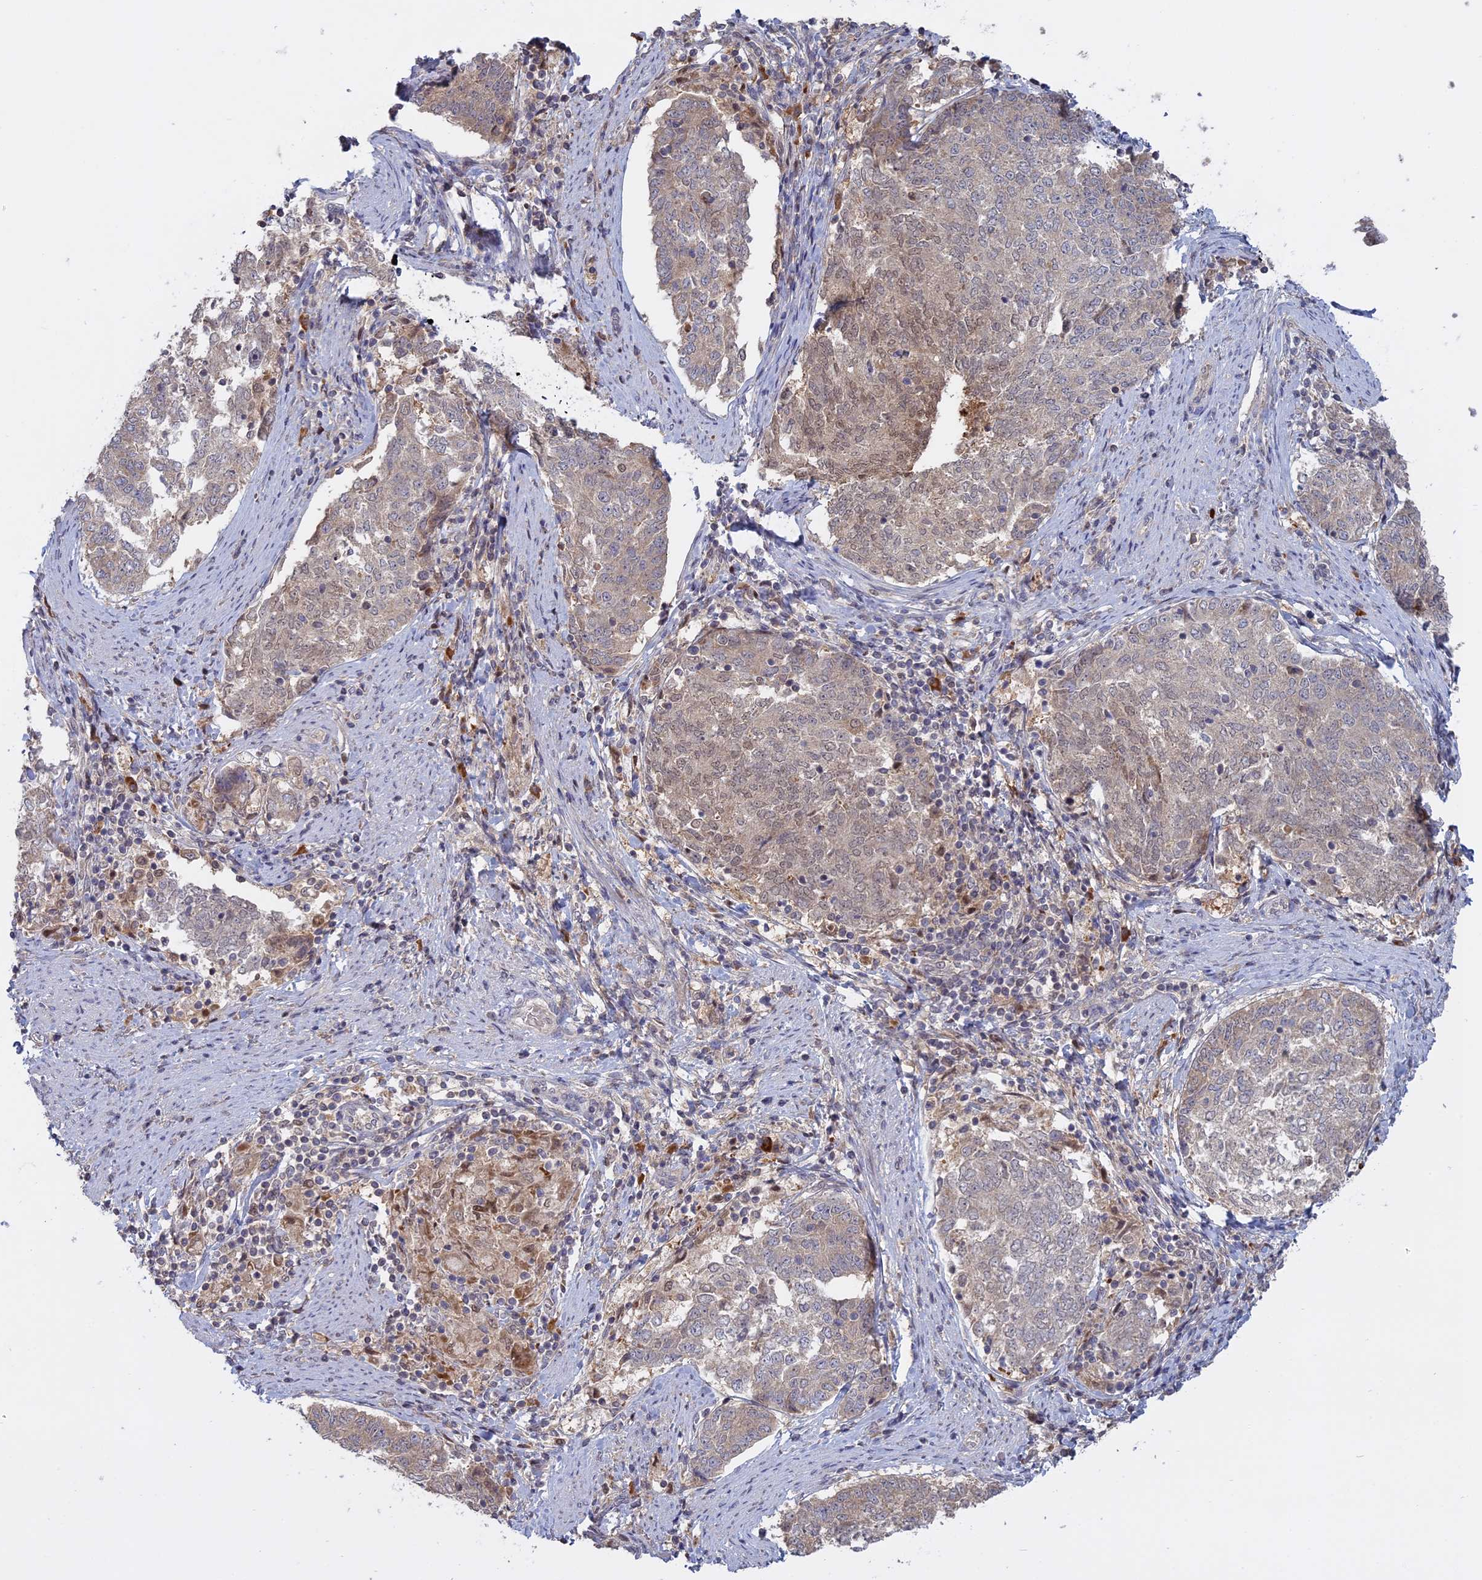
{"staining": {"intensity": "weak", "quantity": "<25%", "location": "cytoplasmic/membranous,nuclear"}, "tissue": "endometrial cancer", "cell_type": "Tumor cells", "image_type": "cancer", "snomed": [{"axis": "morphology", "description": "Adenocarcinoma, NOS"}, {"axis": "topography", "description": "Endometrium"}], "caption": "An image of endometrial cancer (adenocarcinoma) stained for a protein demonstrates no brown staining in tumor cells.", "gene": "TMEM208", "patient": {"sex": "female", "age": 80}}